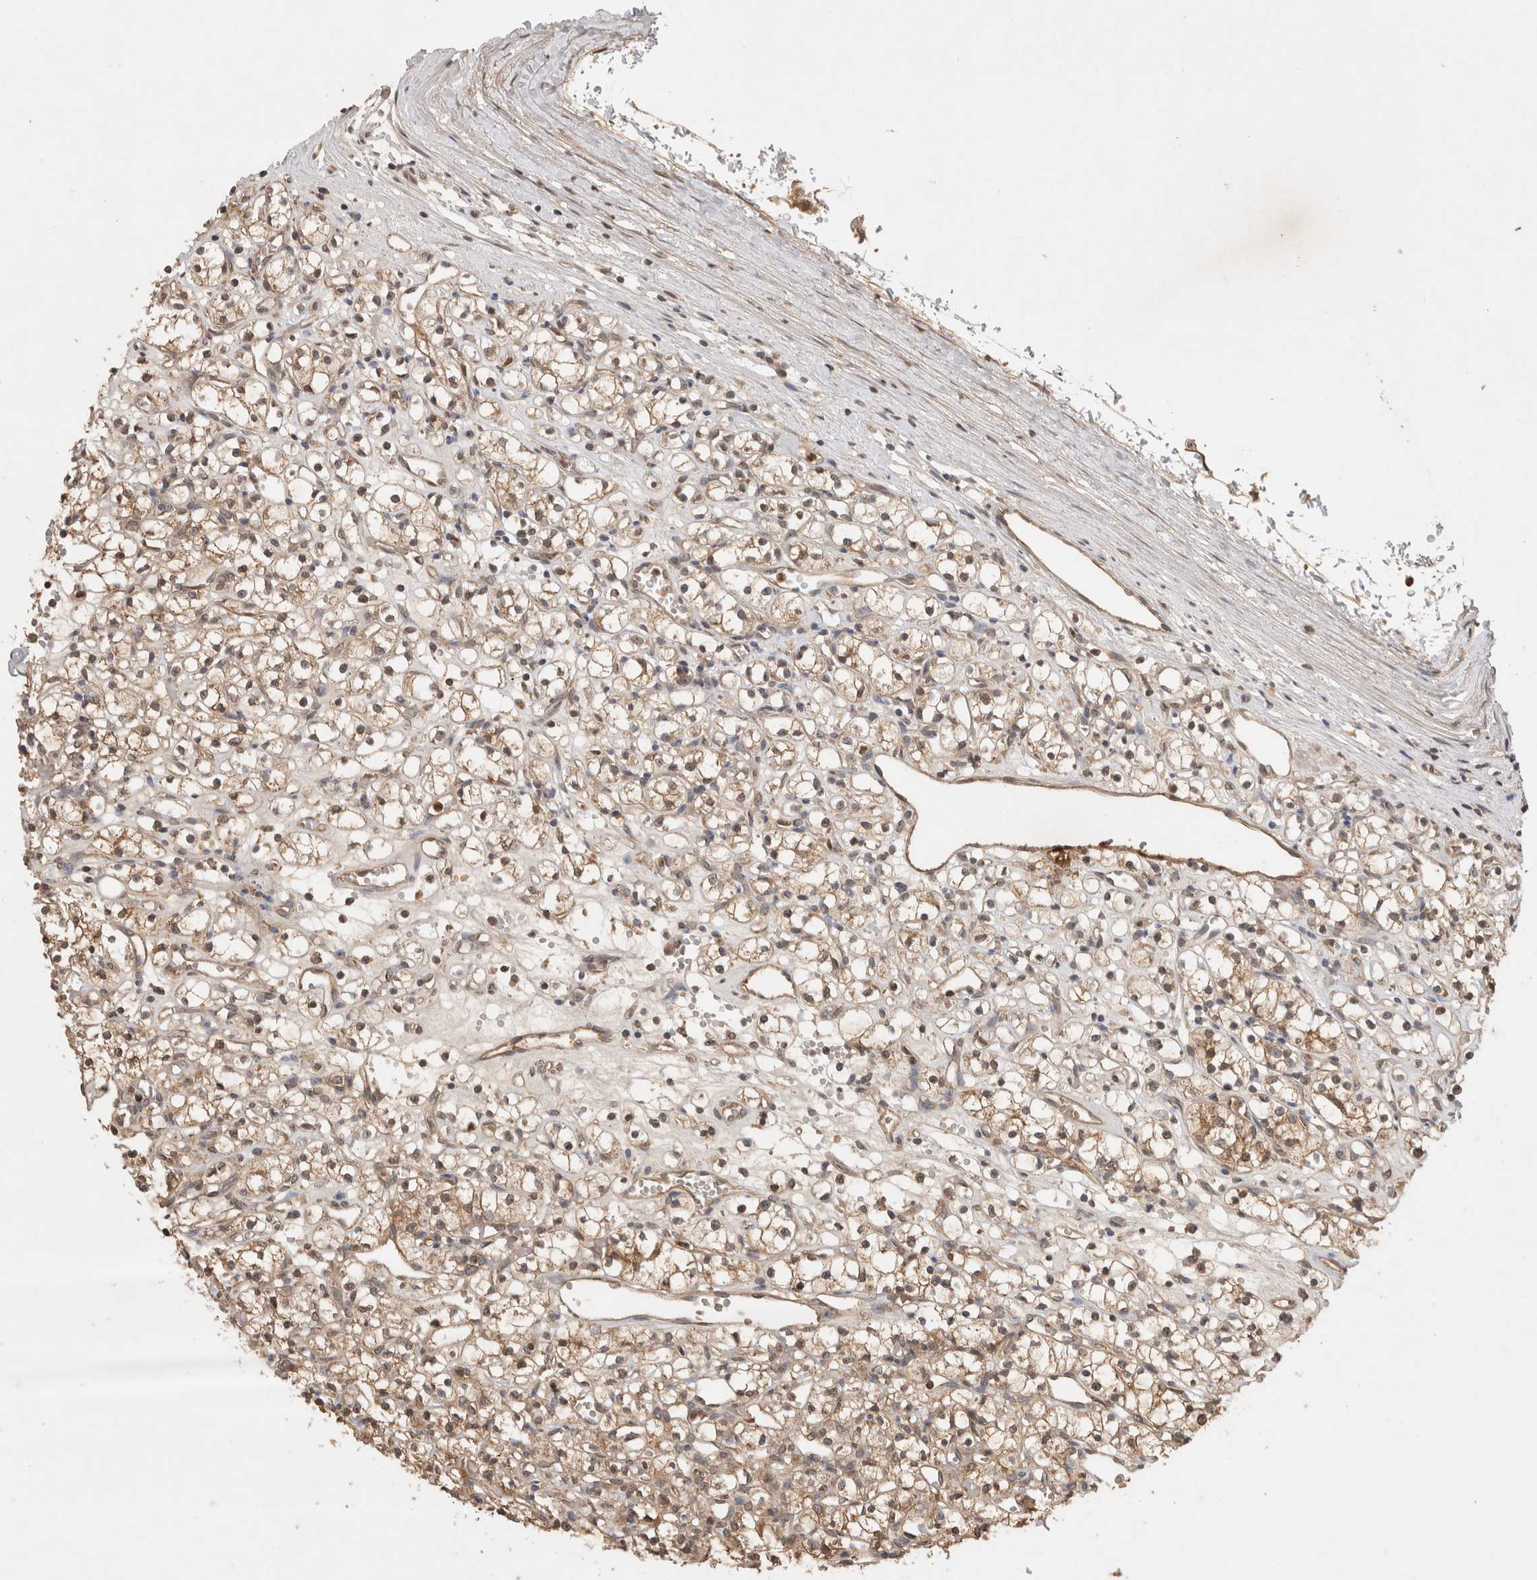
{"staining": {"intensity": "moderate", "quantity": ">75%", "location": "cytoplasmic/membranous"}, "tissue": "renal cancer", "cell_type": "Tumor cells", "image_type": "cancer", "snomed": [{"axis": "morphology", "description": "Adenocarcinoma, NOS"}, {"axis": "topography", "description": "Kidney"}], "caption": "Renal cancer (adenocarcinoma) was stained to show a protein in brown. There is medium levels of moderate cytoplasmic/membranous expression in approximately >75% of tumor cells.", "gene": "PRMT3", "patient": {"sex": "female", "age": 59}}